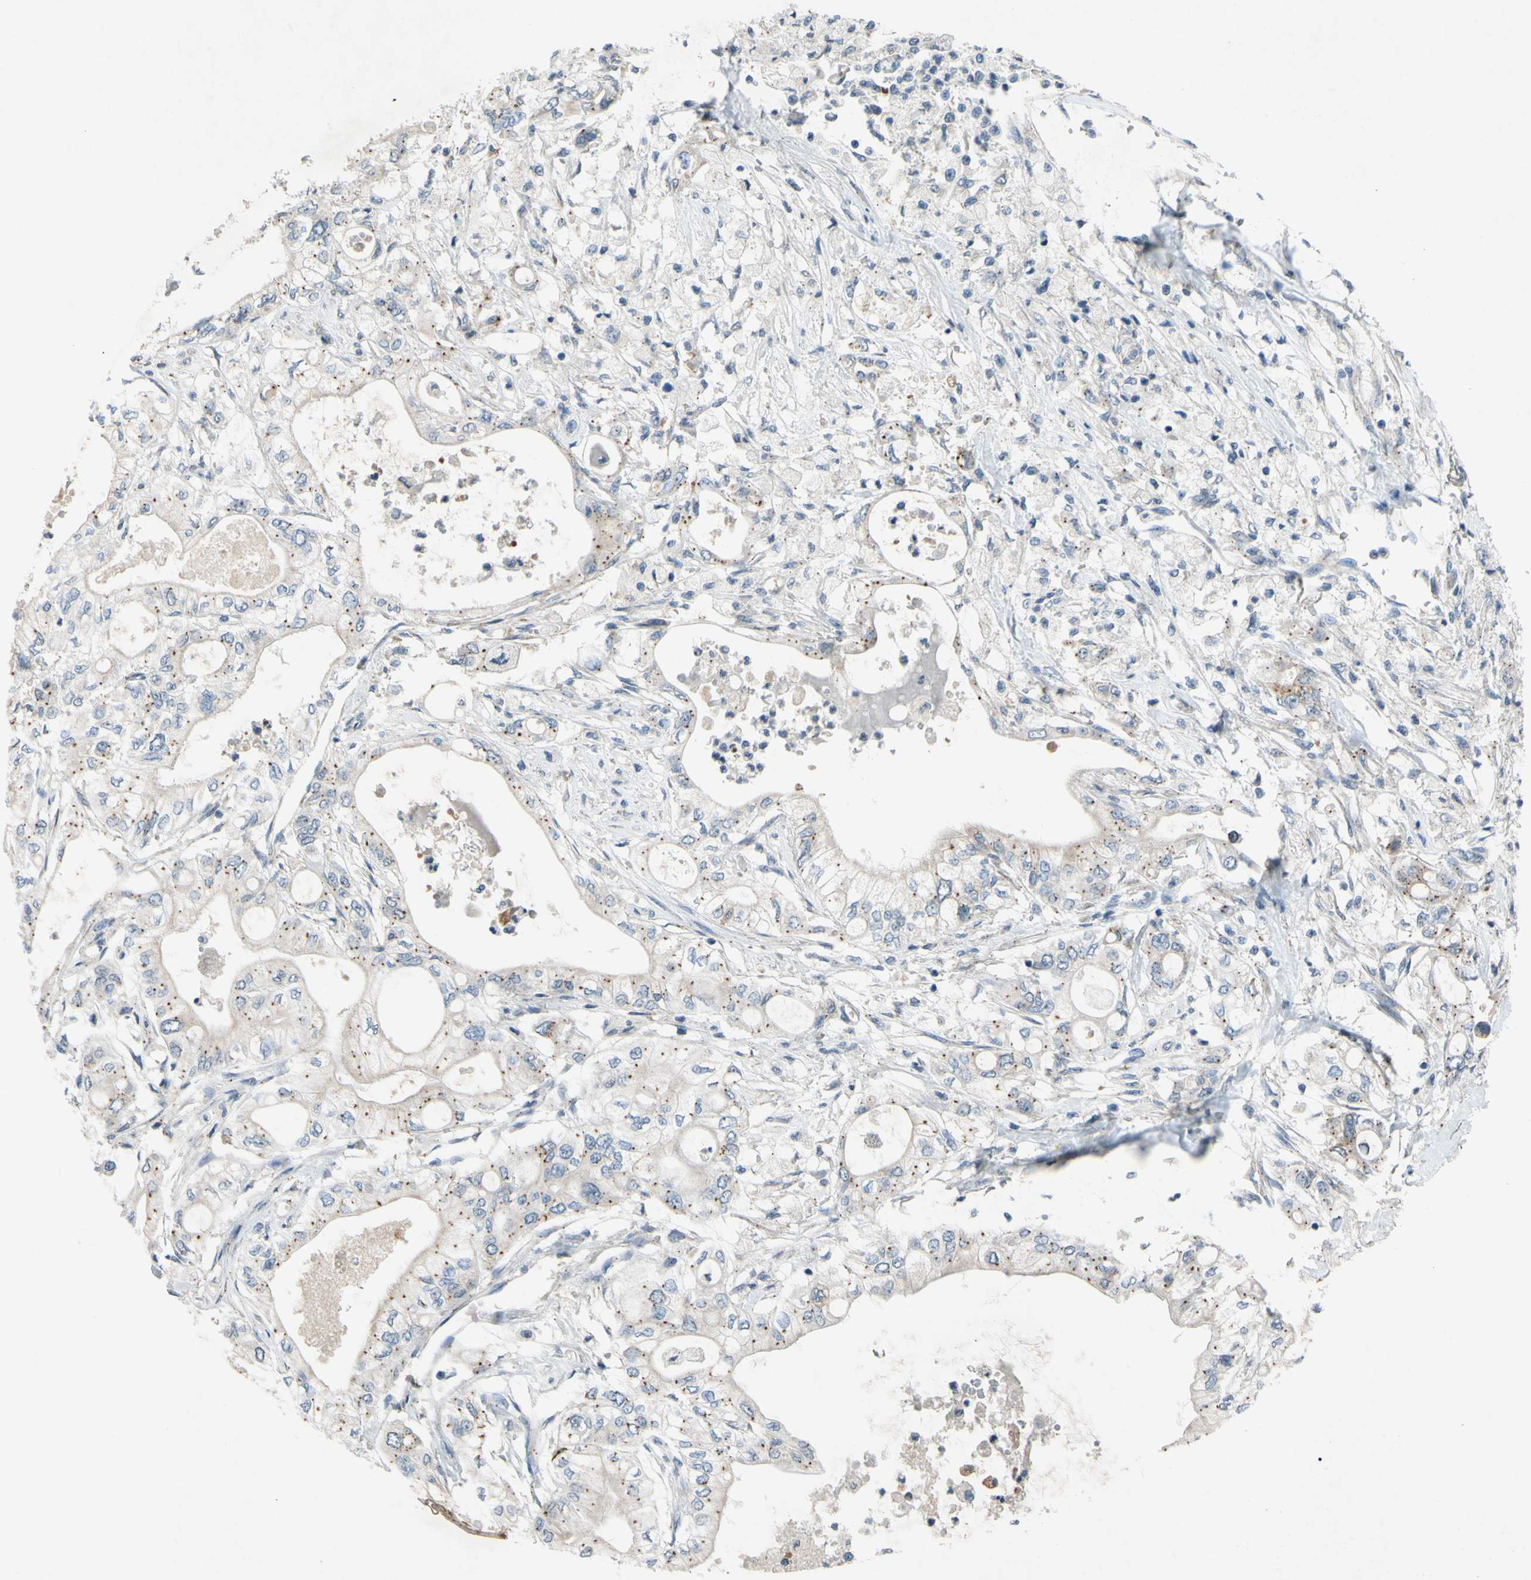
{"staining": {"intensity": "negative", "quantity": "none", "location": "none"}, "tissue": "pancreatic cancer", "cell_type": "Tumor cells", "image_type": "cancer", "snomed": [{"axis": "morphology", "description": "Adenocarcinoma, NOS"}, {"axis": "topography", "description": "Pancreas"}], "caption": "Immunohistochemical staining of human pancreatic adenocarcinoma displays no significant positivity in tumor cells.", "gene": "ADD2", "patient": {"sex": "male", "age": 79}}